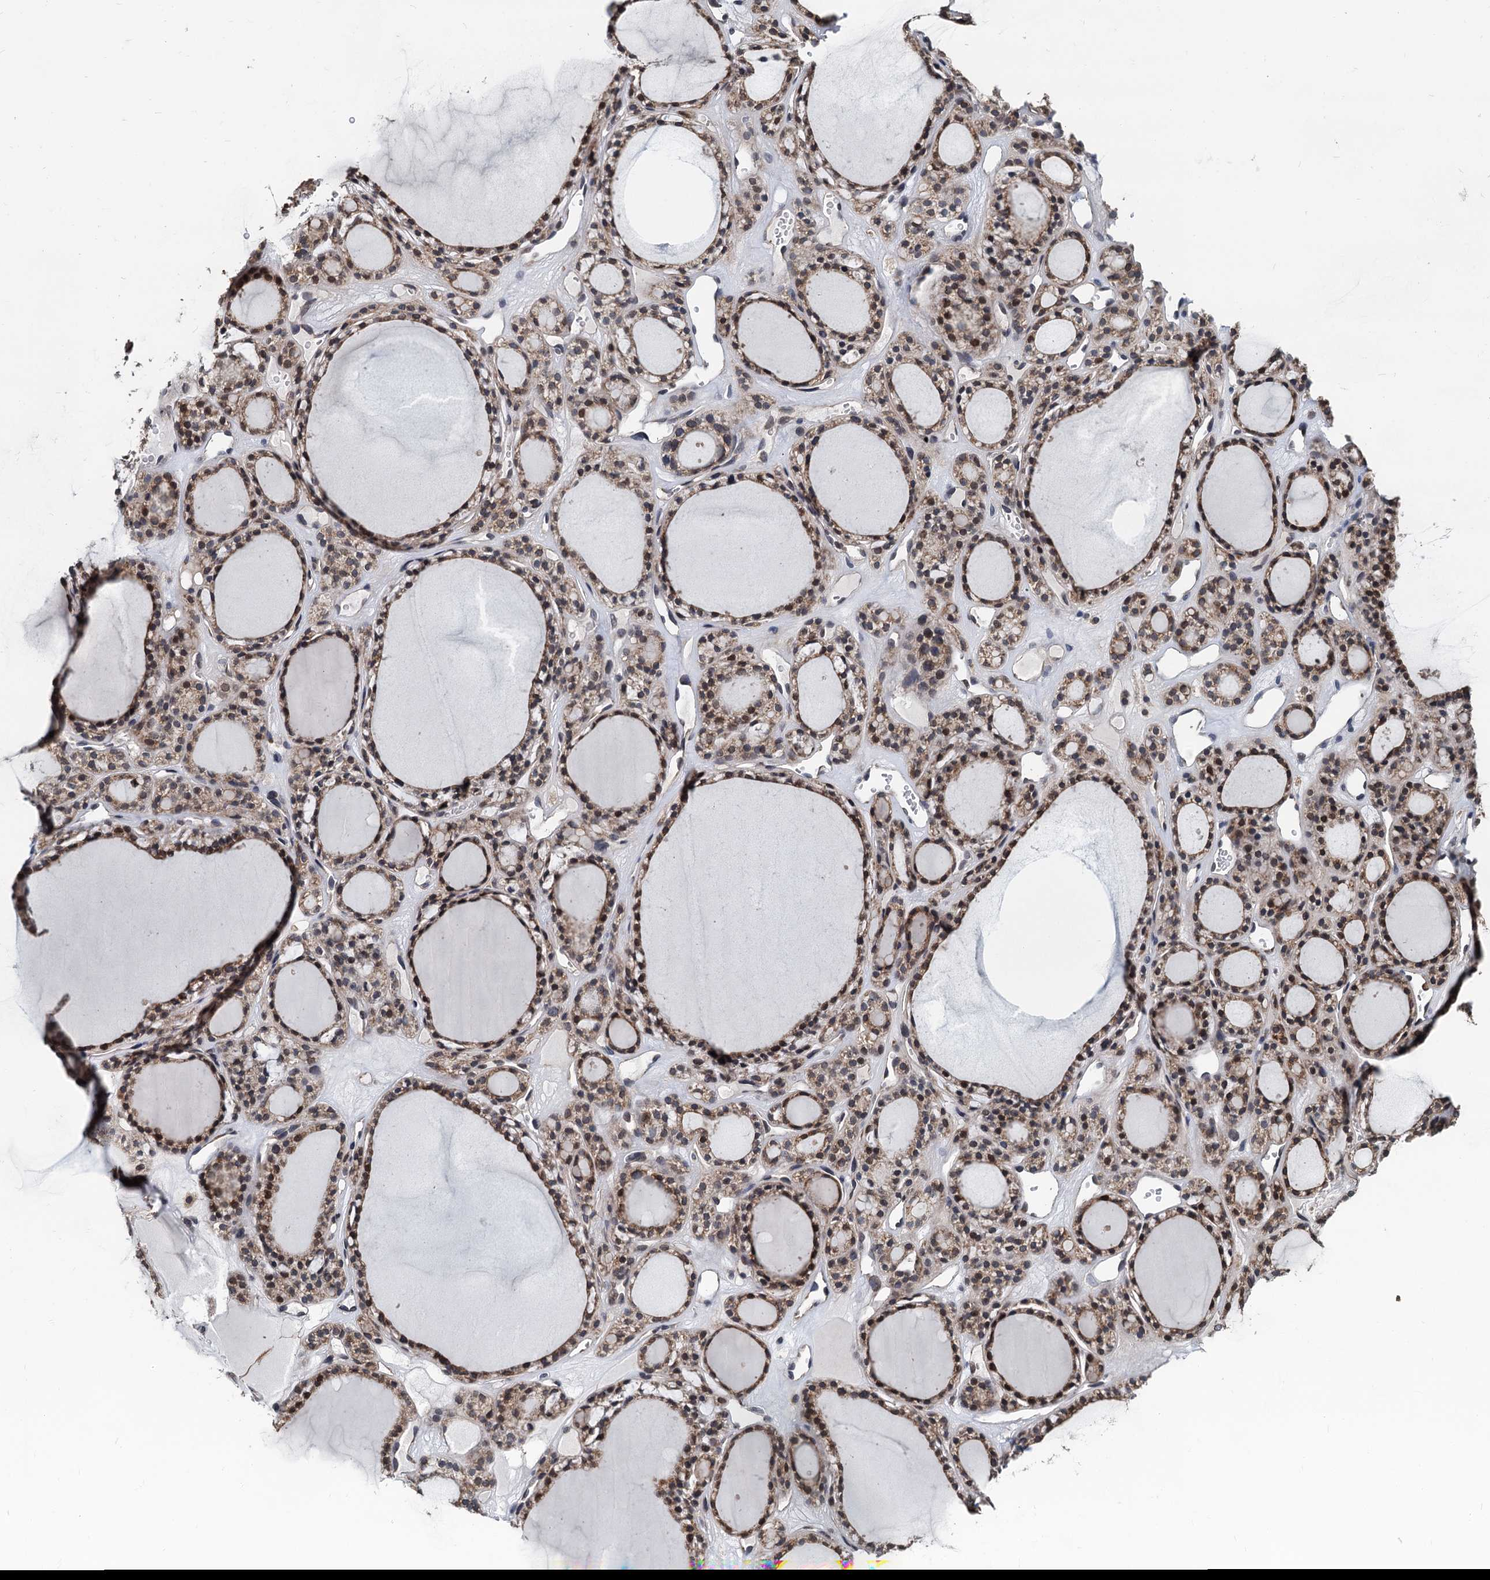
{"staining": {"intensity": "moderate", "quantity": "25%-75%", "location": "nuclear"}, "tissue": "thyroid gland", "cell_type": "Glandular cells", "image_type": "normal", "snomed": [{"axis": "morphology", "description": "Normal tissue, NOS"}, {"axis": "topography", "description": "Thyroid gland"}], "caption": "A brown stain shows moderate nuclear expression of a protein in glandular cells of normal human thyroid gland. (Stains: DAB (3,3'-diaminobenzidine) in brown, nuclei in blue, Microscopy: brightfield microscopy at high magnification).", "gene": "MCMBP", "patient": {"sex": "female", "age": 28}}